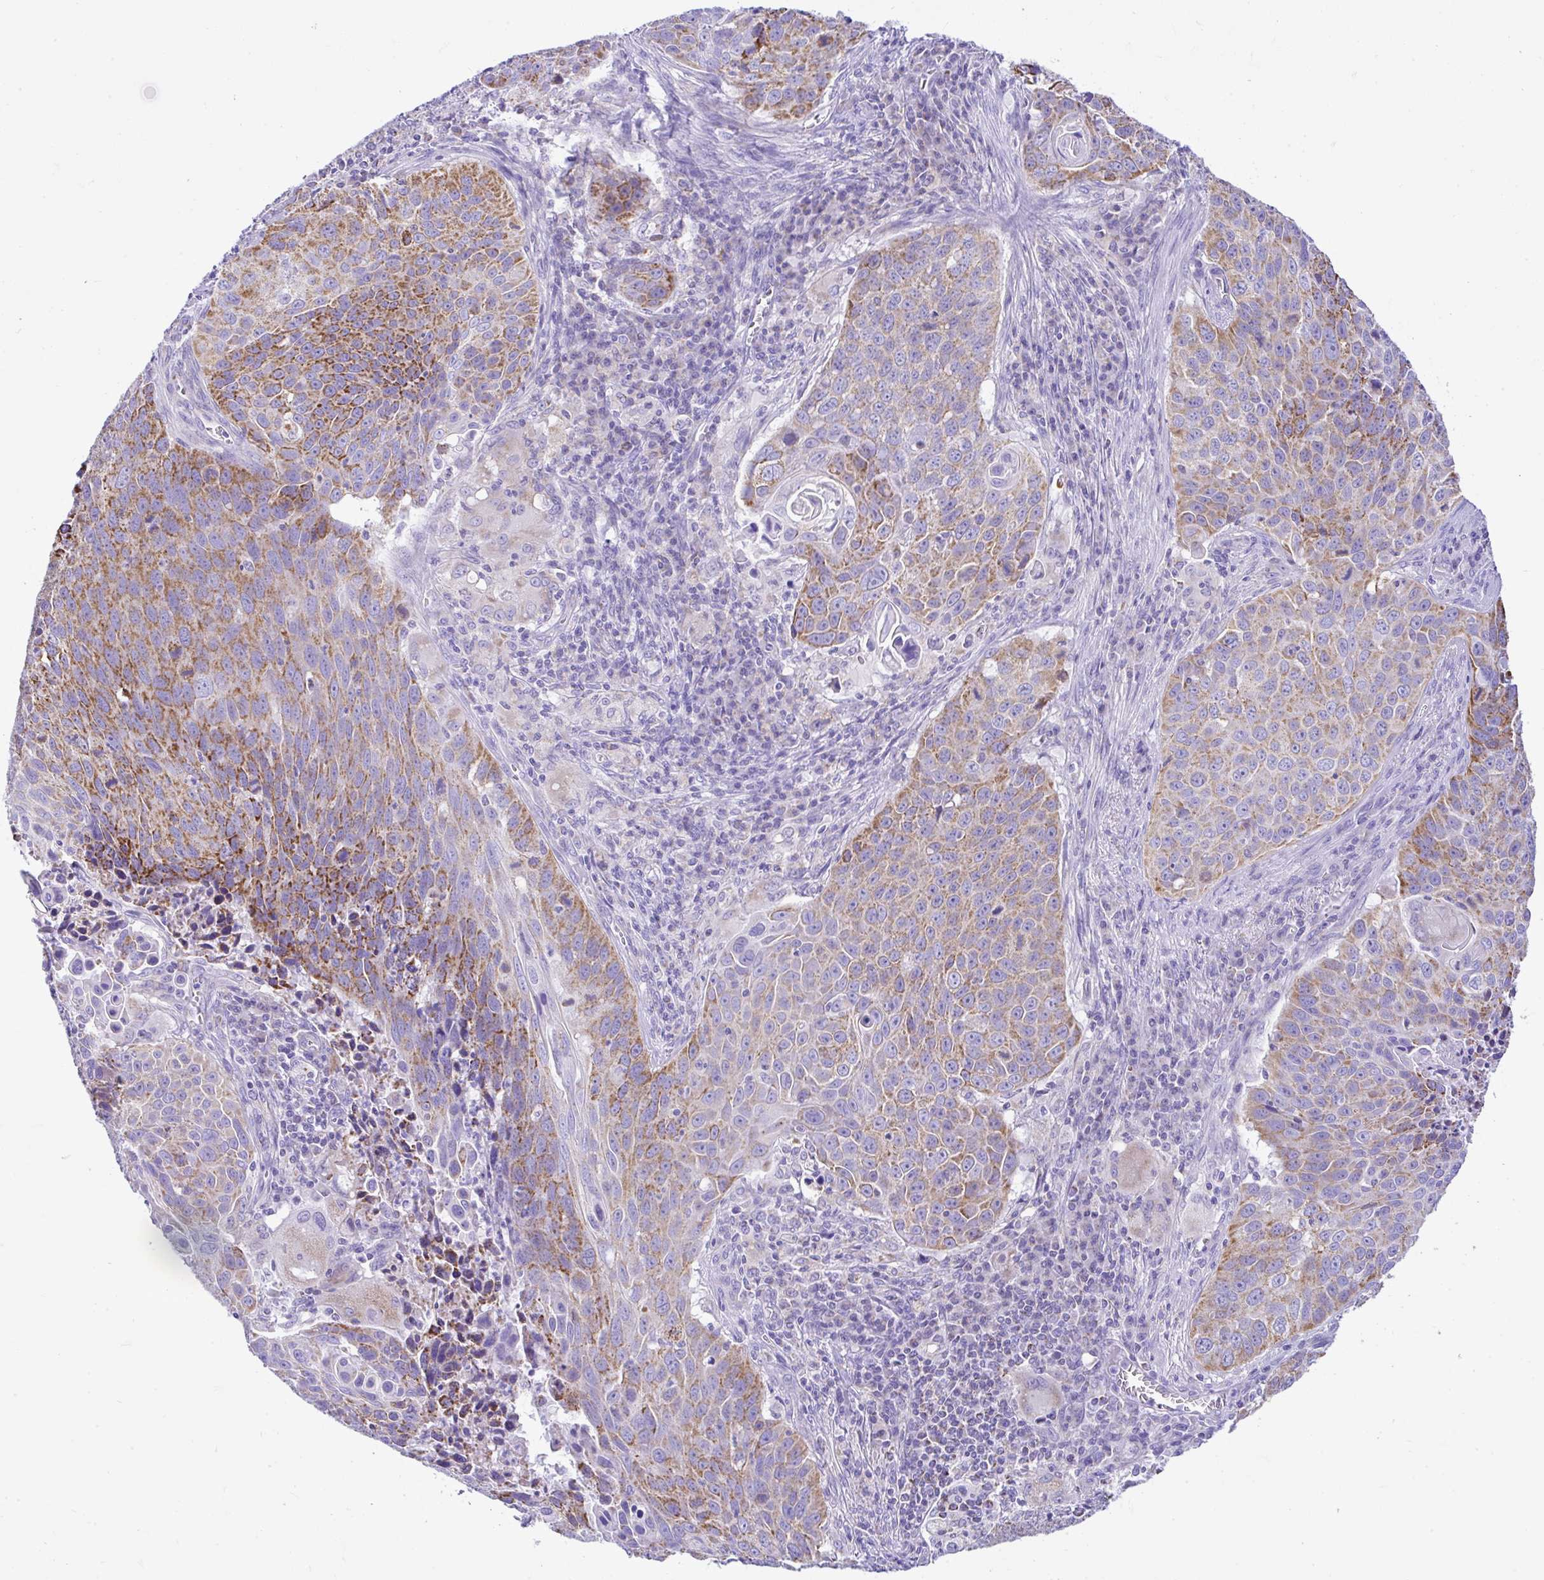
{"staining": {"intensity": "moderate", "quantity": "25%-75%", "location": "cytoplasmic/membranous"}, "tissue": "lung cancer", "cell_type": "Tumor cells", "image_type": "cancer", "snomed": [{"axis": "morphology", "description": "Squamous cell carcinoma, NOS"}, {"axis": "topography", "description": "Lung"}], "caption": "Lung squamous cell carcinoma stained with IHC displays moderate cytoplasmic/membranous expression in approximately 25%-75% of tumor cells.", "gene": "SLC13A1", "patient": {"sex": "male", "age": 78}}